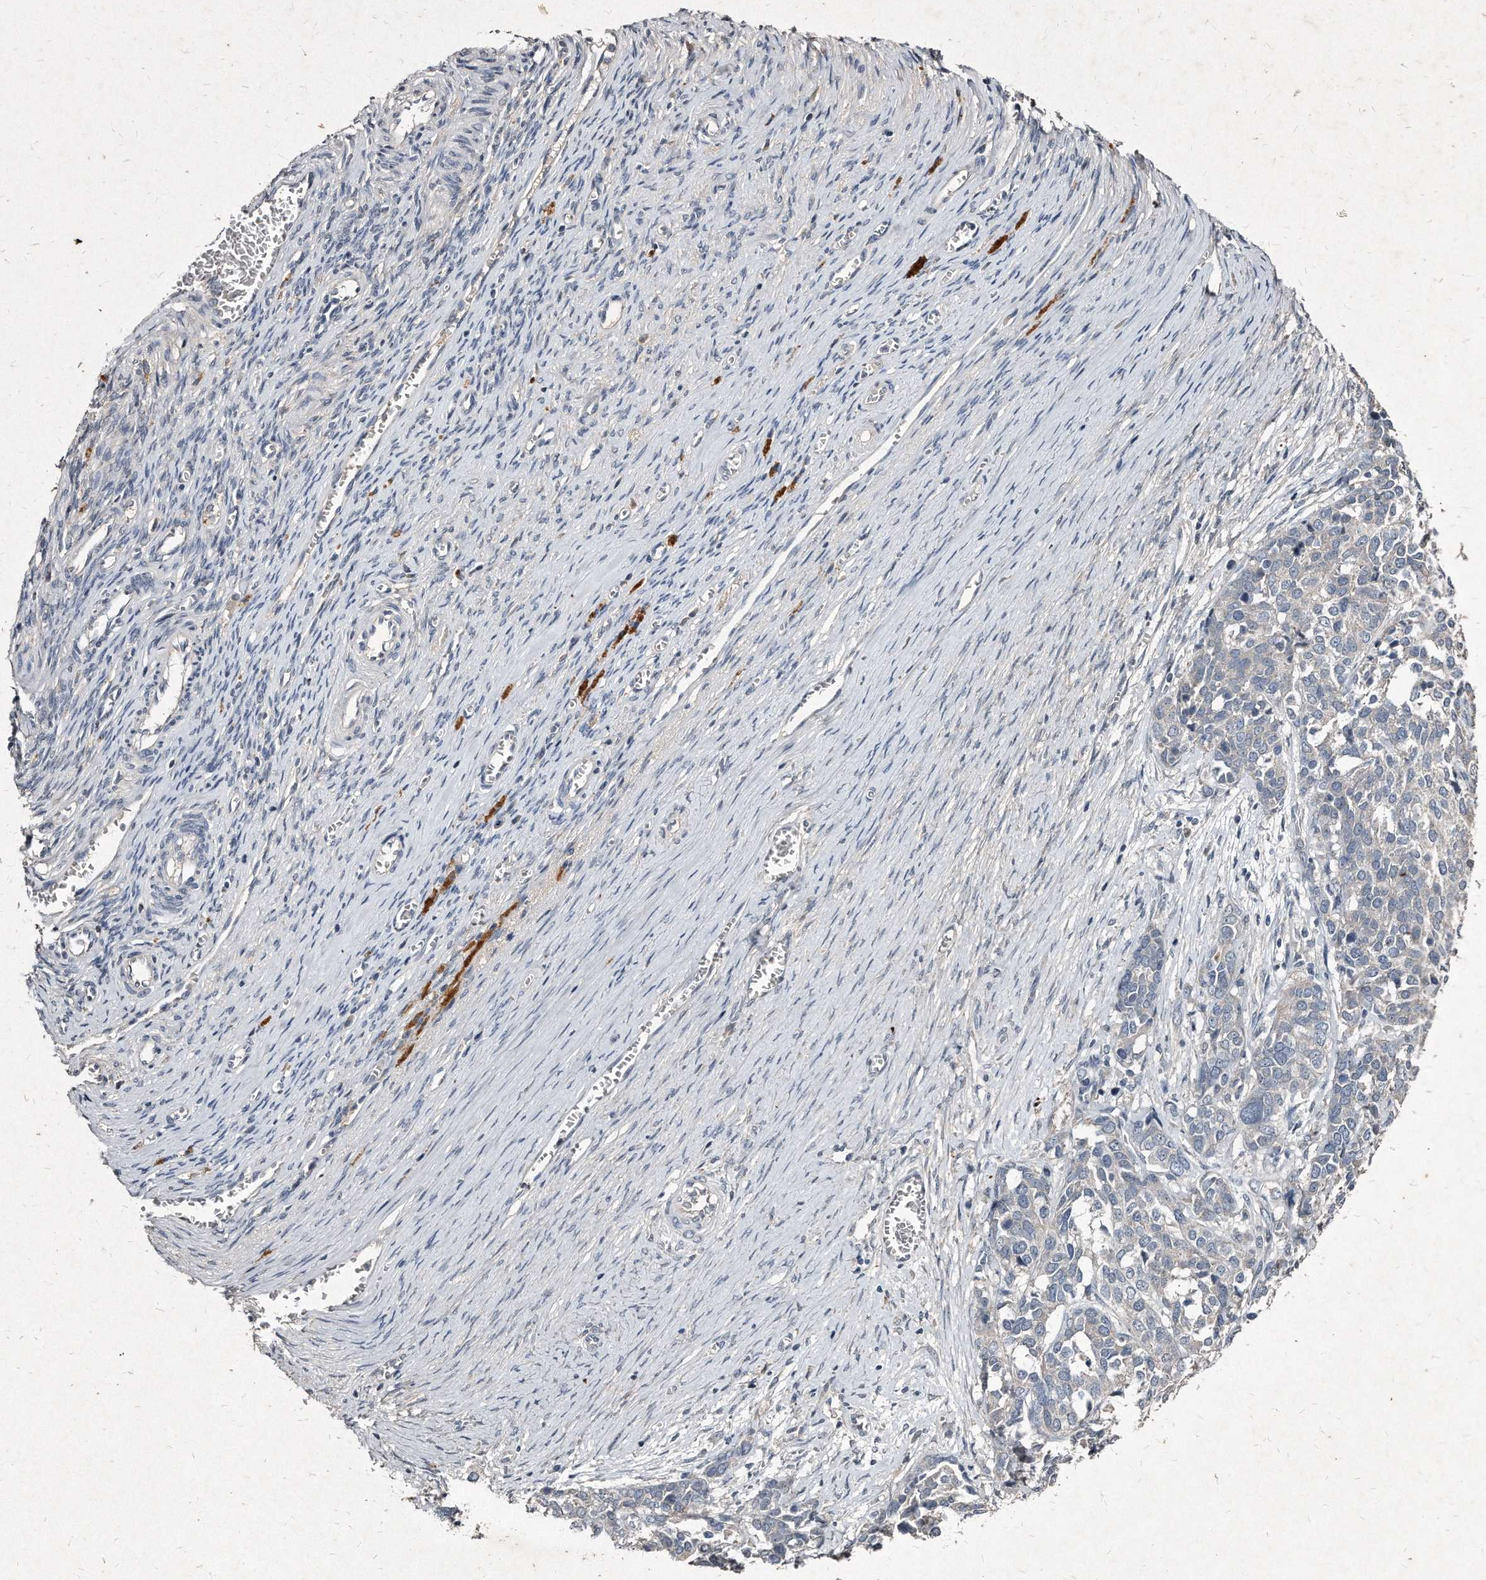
{"staining": {"intensity": "negative", "quantity": "none", "location": "none"}, "tissue": "ovarian cancer", "cell_type": "Tumor cells", "image_type": "cancer", "snomed": [{"axis": "morphology", "description": "Cystadenocarcinoma, serous, NOS"}, {"axis": "topography", "description": "Ovary"}], "caption": "Ovarian cancer (serous cystadenocarcinoma) was stained to show a protein in brown. There is no significant positivity in tumor cells.", "gene": "KLHDC3", "patient": {"sex": "female", "age": 44}}